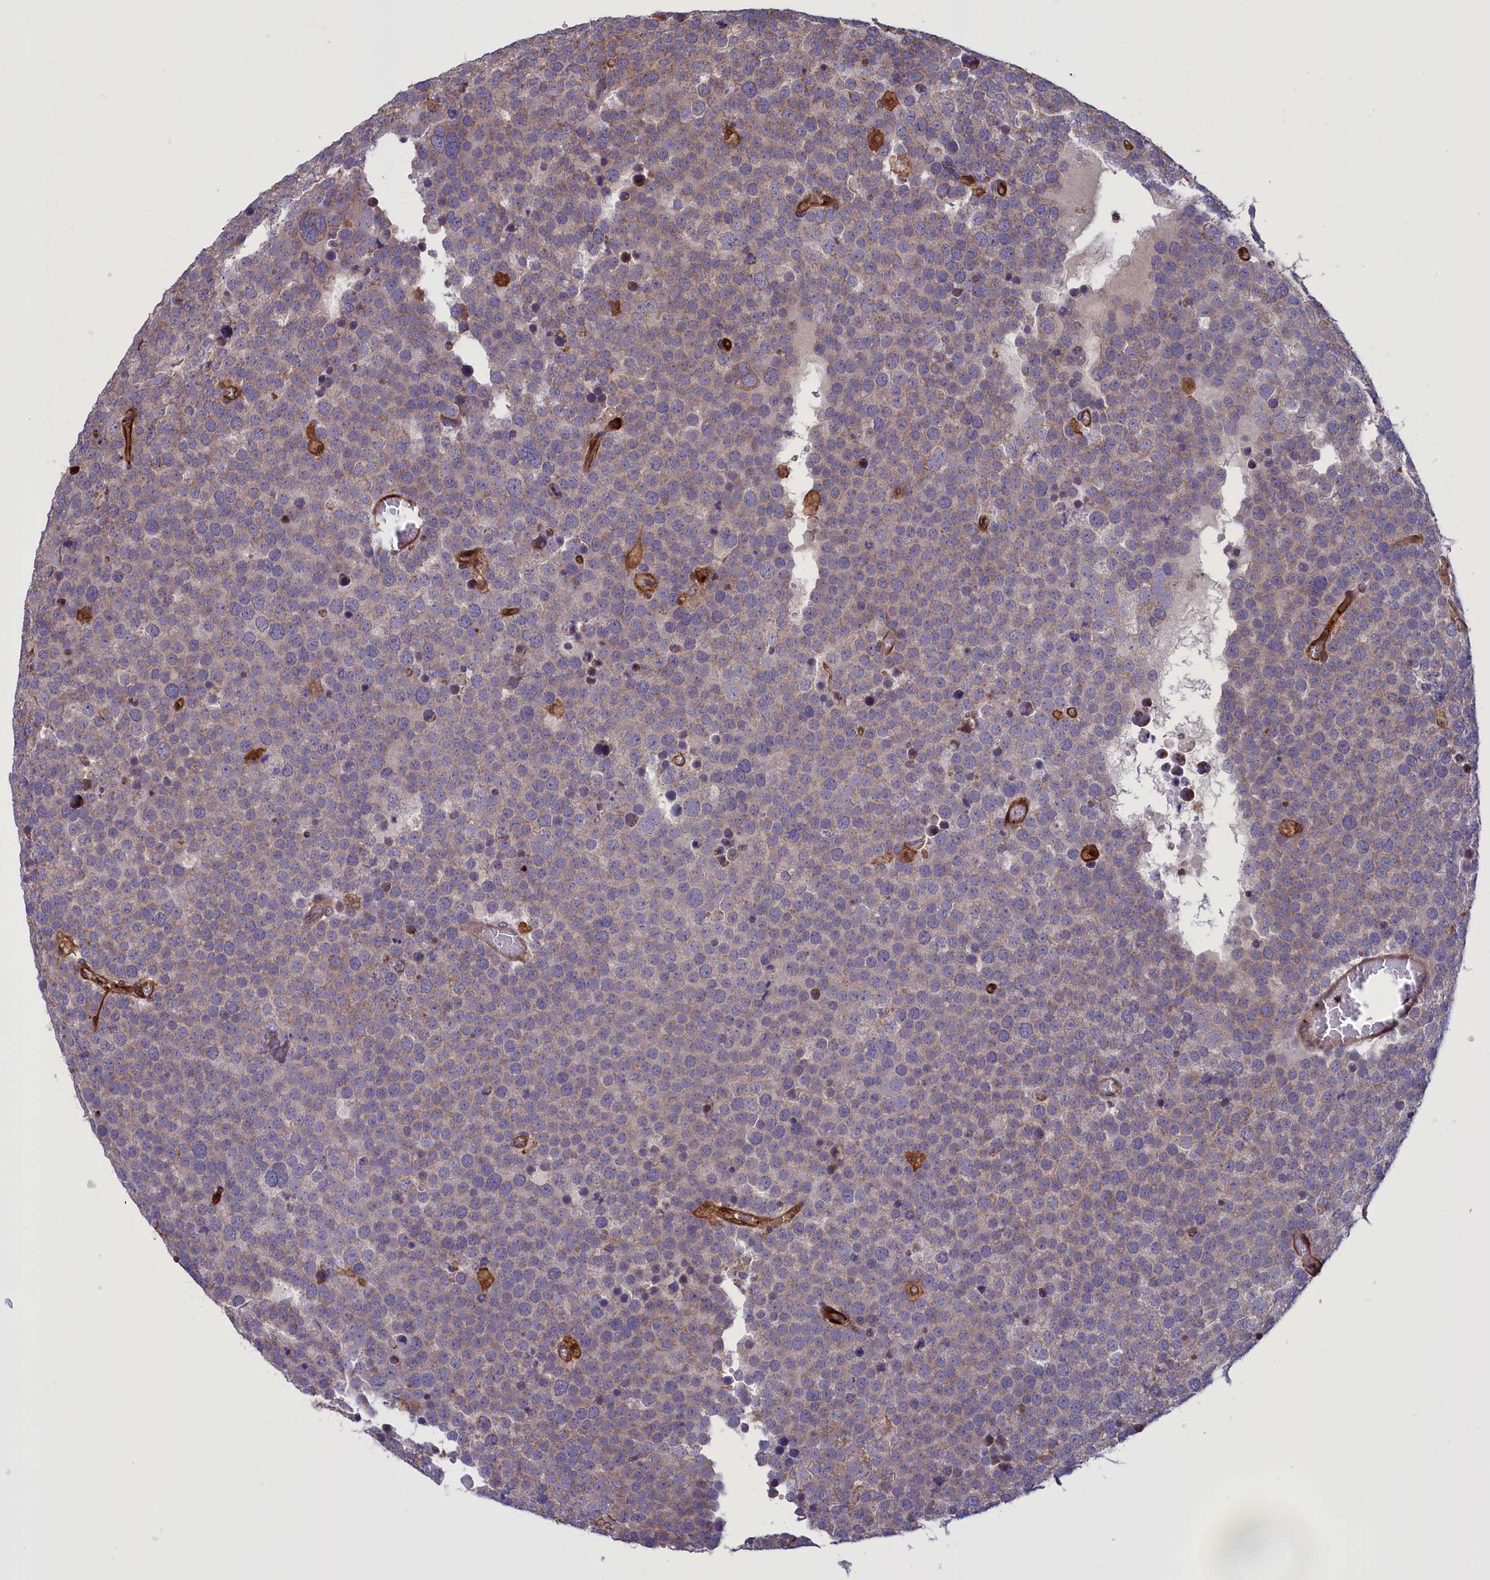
{"staining": {"intensity": "weak", "quantity": "25%-75%", "location": "cytoplasmic/membranous"}, "tissue": "testis cancer", "cell_type": "Tumor cells", "image_type": "cancer", "snomed": [{"axis": "morphology", "description": "Normal tissue, NOS"}, {"axis": "morphology", "description": "Seminoma, NOS"}, {"axis": "topography", "description": "Testis"}], "caption": "Weak cytoplasmic/membranous protein positivity is seen in approximately 25%-75% of tumor cells in seminoma (testis).", "gene": "ARHGAP18", "patient": {"sex": "male", "age": 71}}